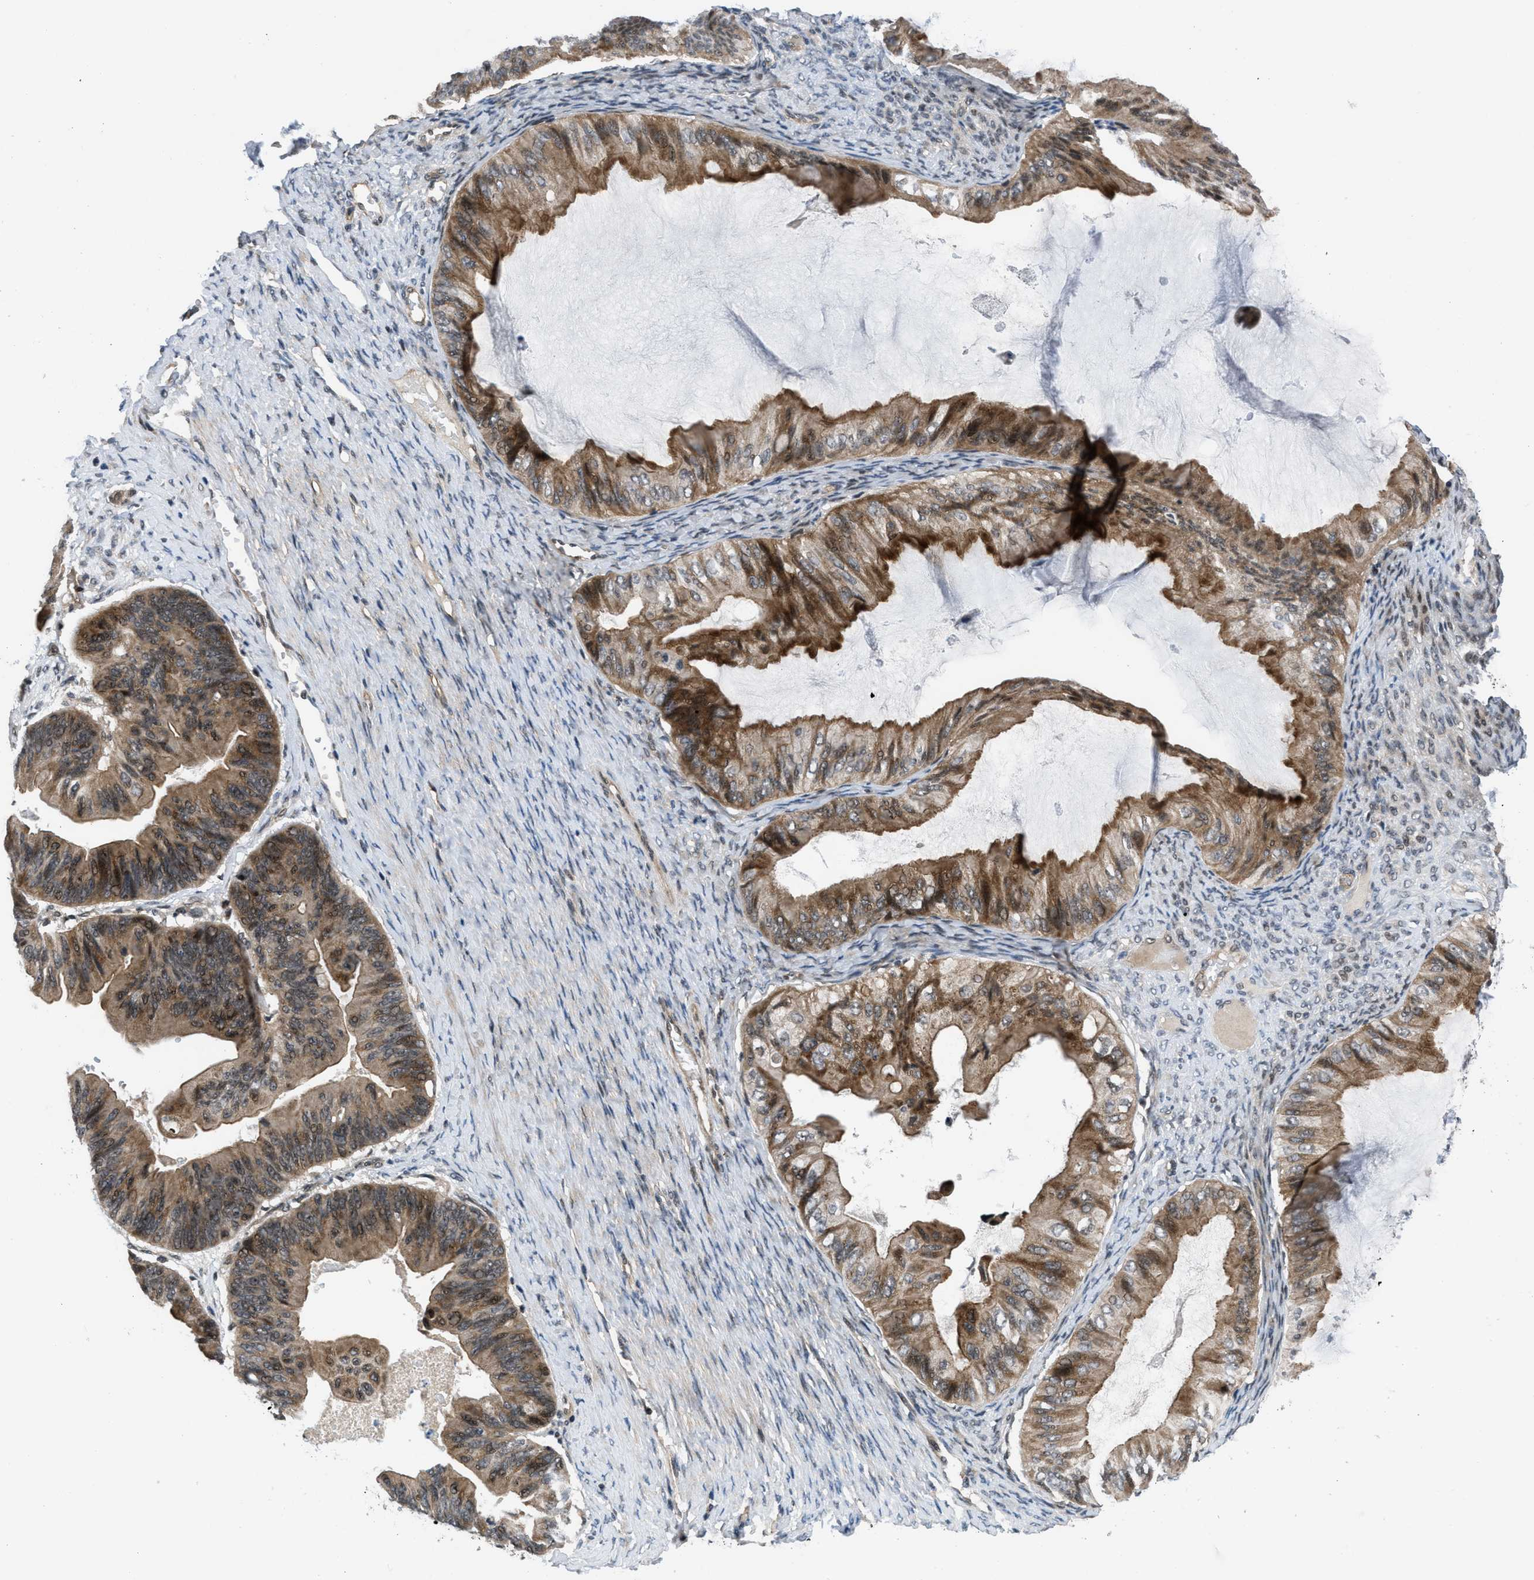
{"staining": {"intensity": "moderate", "quantity": ">75%", "location": "cytoplasmic/membranous,nuclear"}, "tissue": "ovarian cancer", "cell_type": "Tumor cells", "image_type": "cancer", "snomed": [{"axis": "morphology", "description": "Cystadenocarcinoma, mucinous, NOS"}, {"axis": "topography", "description": "Ovary"}], "caption": "Protein staining shows moderate cytoplasmic/membranous and nuclear expression in approximately >75% of tumor cells in ovarian cancer.", "gene": "SETD5", "patient": {"sex": "female", "age": 61}}